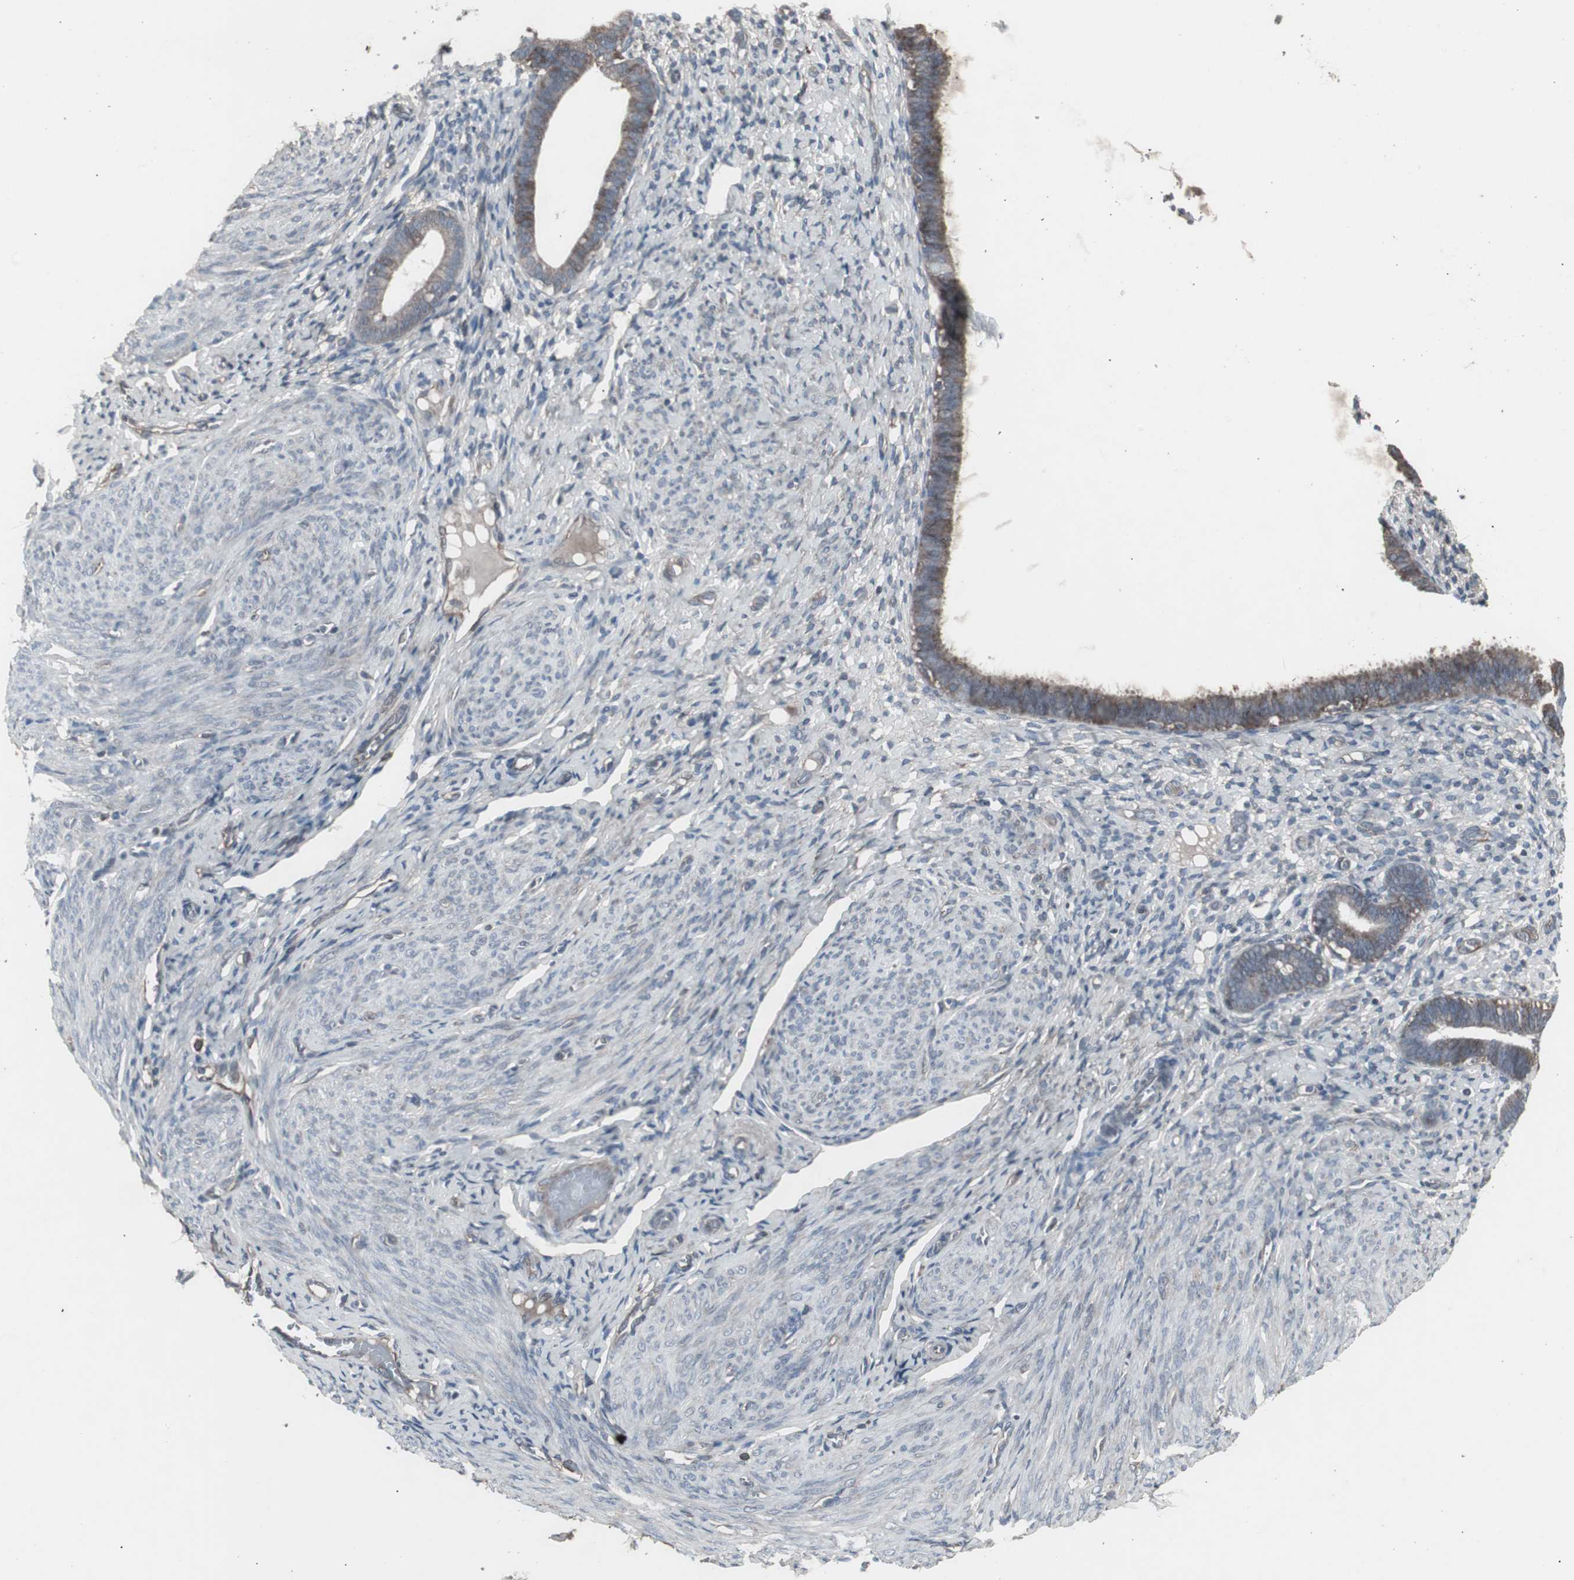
{"staining": {"intensity": "negative", "quantity": "none", "location": "none"}, "tissue": "endometrium", "cell_type": "Cells in endometrial stroma", "image_type": "normal", "snomed": [{"axis": "morphology", "description": "Normal tissue, NOS"}, {"axis": "topography", "description": "Endometrium"}], "caption": "Histopathology image shows no protein staining in cells in endometrial stroma of benign endometrium. (DAB immunohistochemistry visualized using brightfield microscopy, high magnification).", "gene": "SSTR2", "patient": {"sex": "female", "age": 61}}